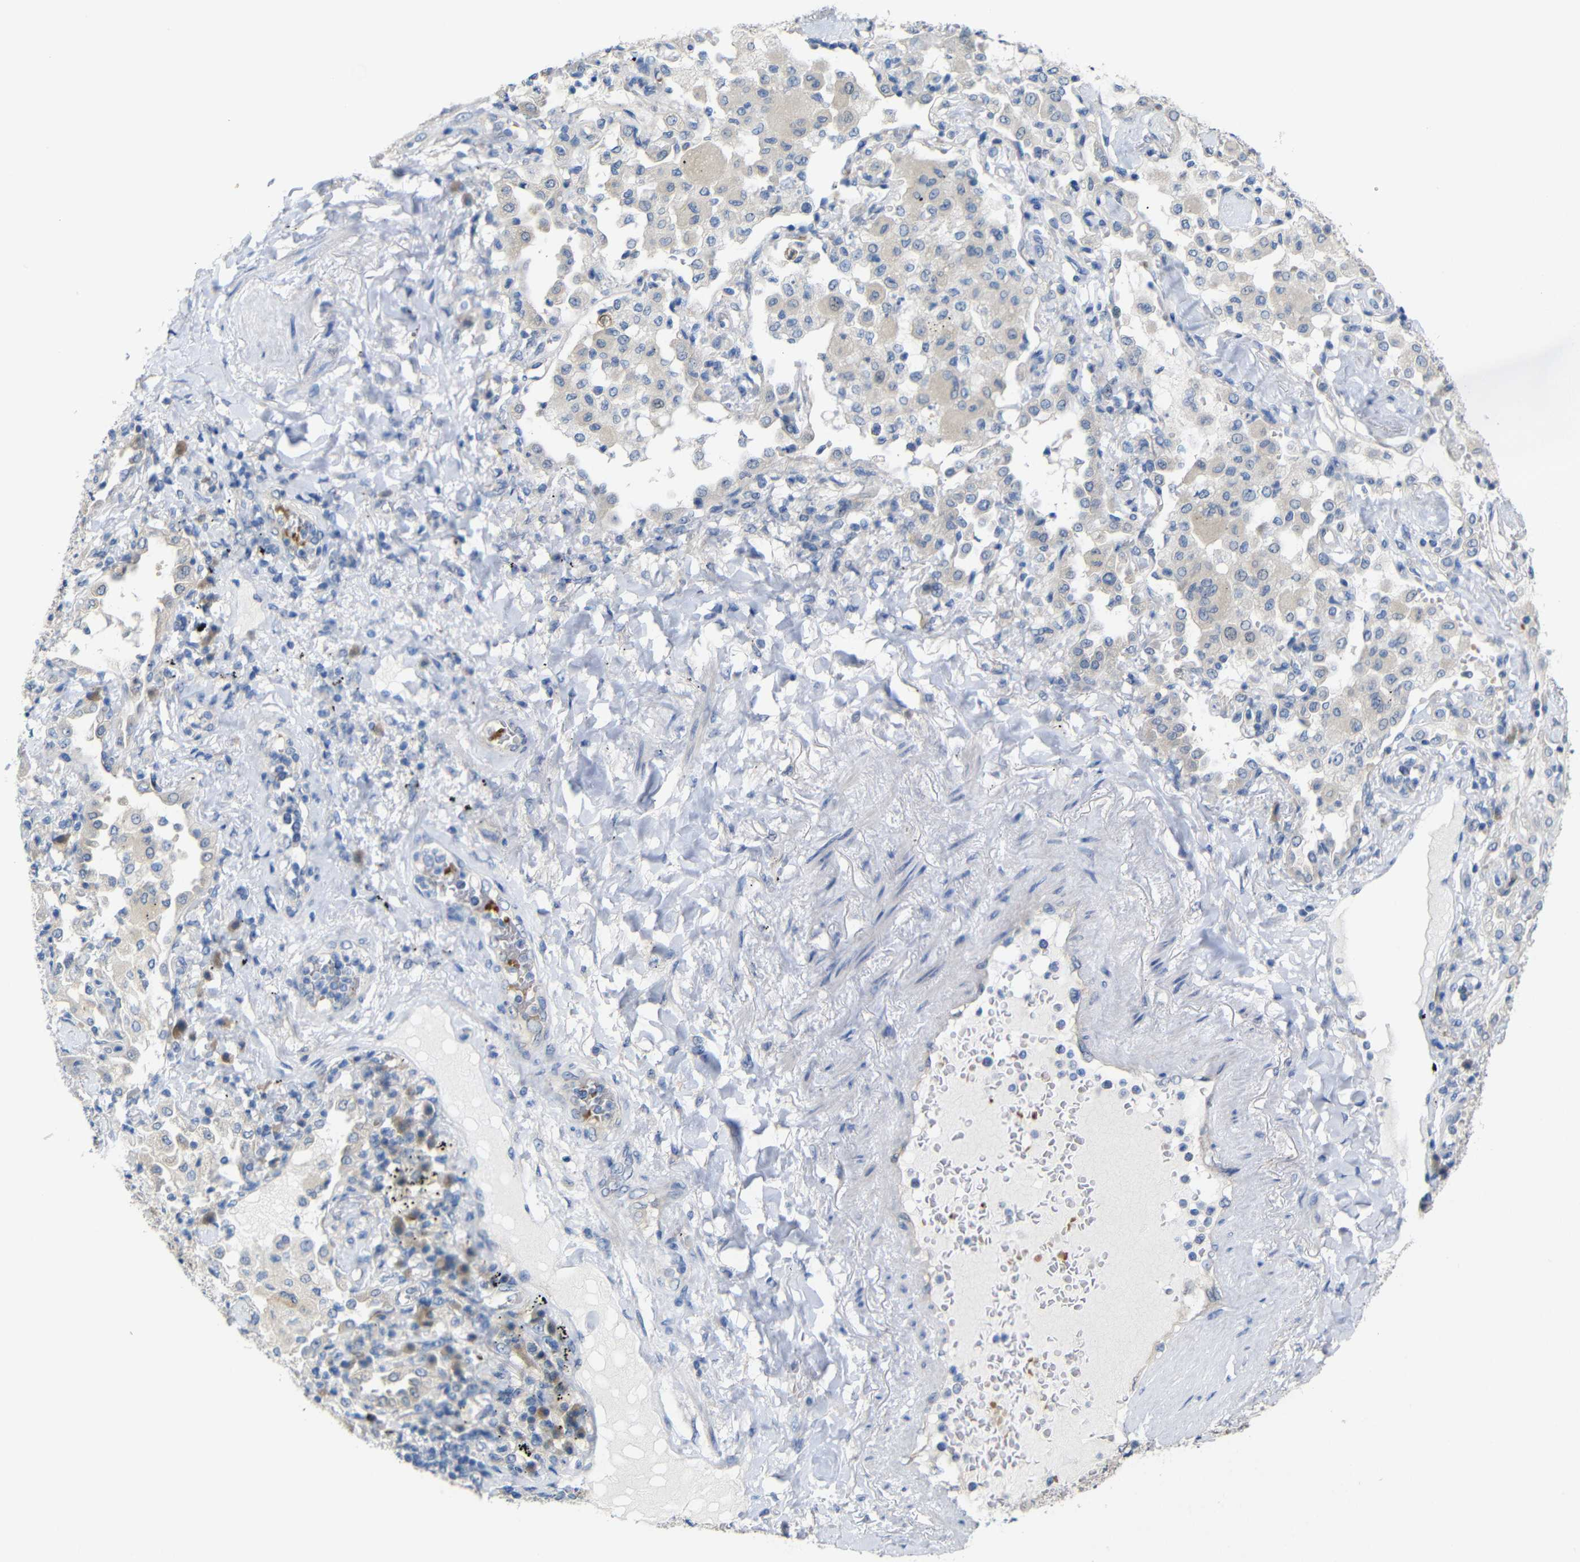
{"staining": {"intensity": "moderate", "quantity": "<25%", "location": "cytoplasmic/membranous"}, "tissue": "lung cancer", "cell_type": "Tumor cells", "image_type": "cancer", "snomed": [{"axis": "morphology", "description": "Normal tissue, NOS"}, {"axis": "morphology", "description": "Adenocarcinoma, NOS"}, {"axis": "topography", "description": "Bronchus"}, {"axis": "topography", "description": "Lung"}], "caption": "Lung cancer (adenocarcinoma) stained for a protein displays moderate cytoplasmic/membranous positivity in tumor cells.", "gene": "TBC1D32", "patient": {"sex": "female", "age": 70}}